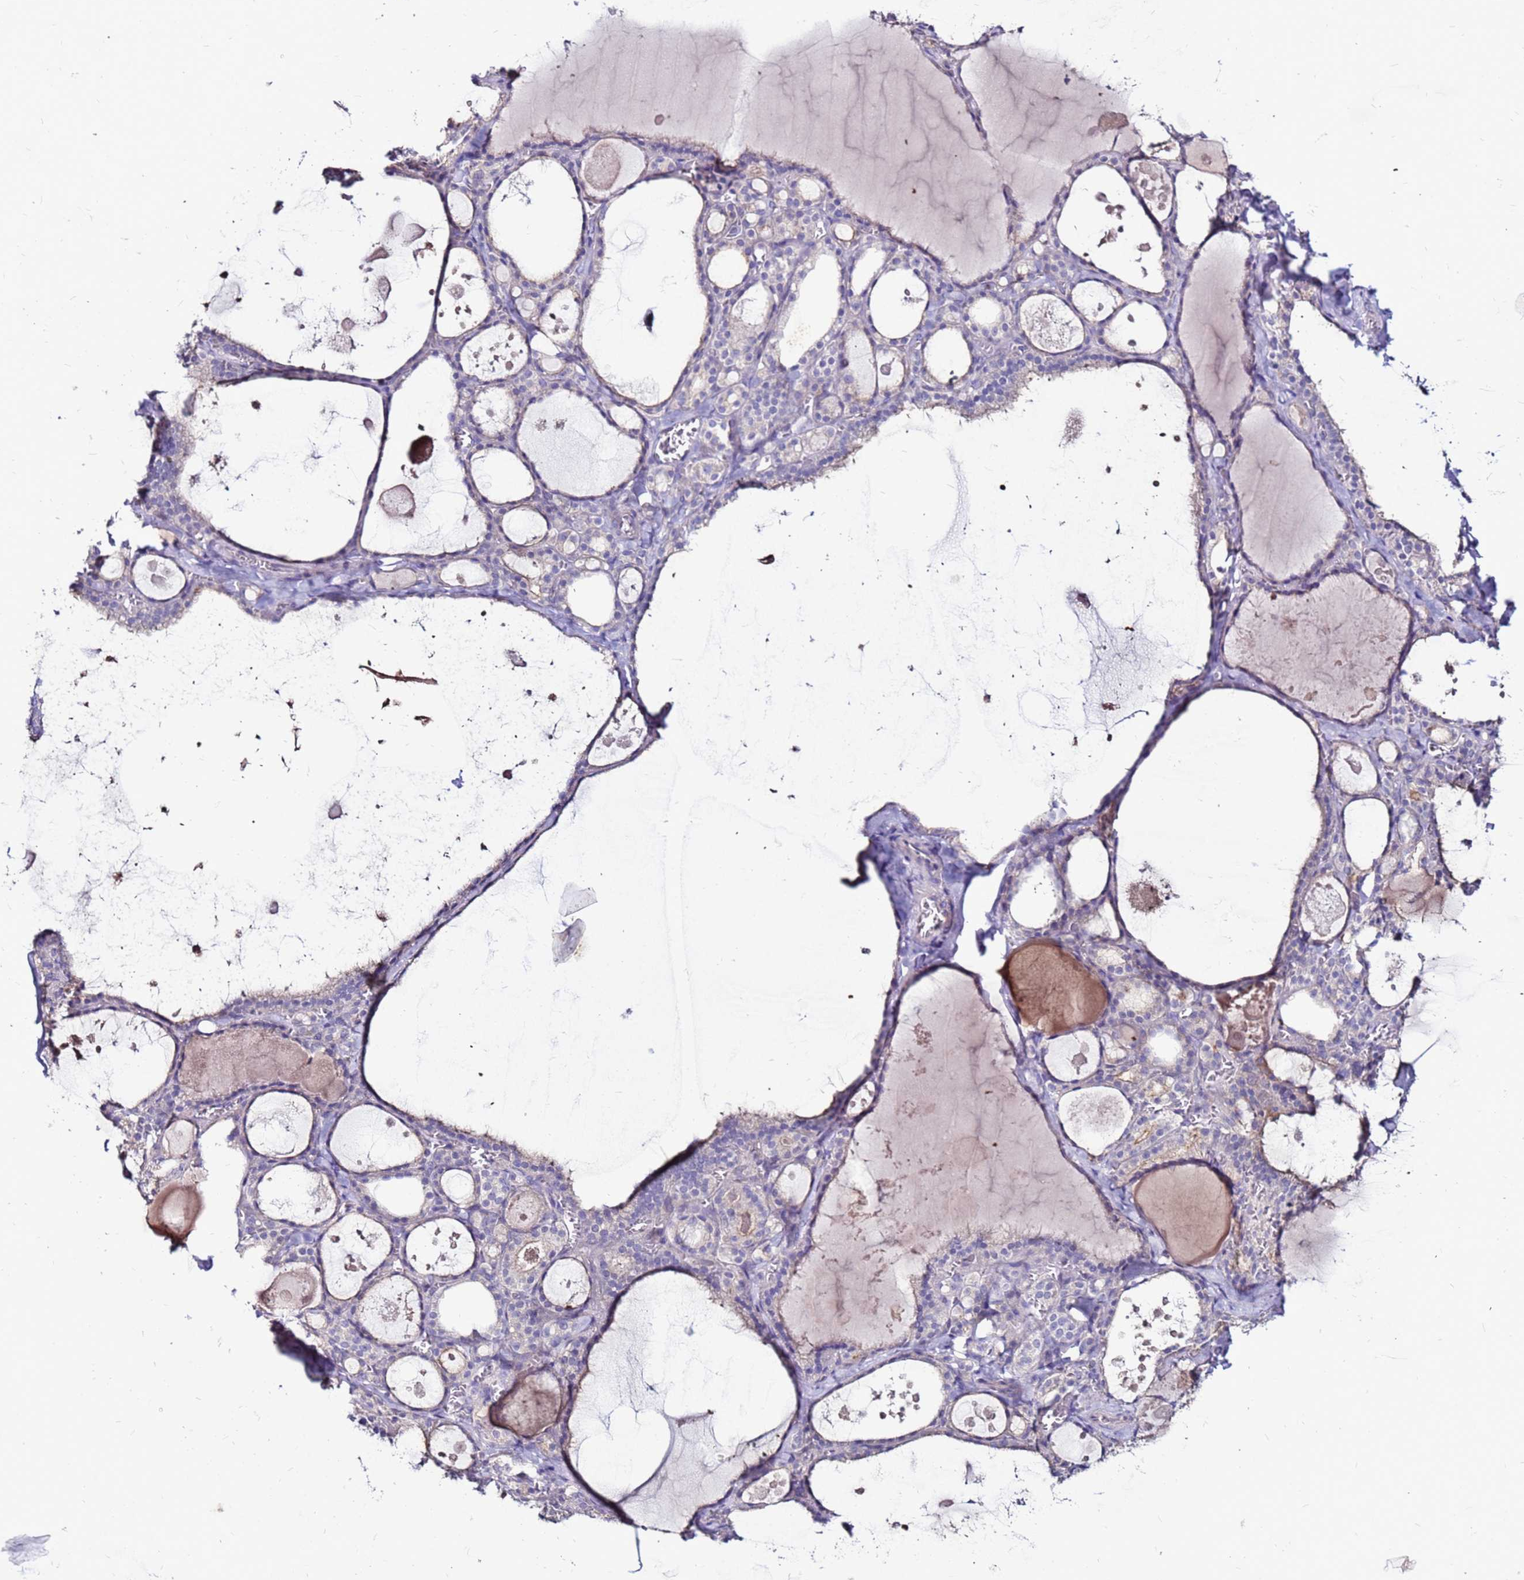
{"staining": {"intensity": "negative", "quantity": "none", "location": "none"}, "tissue": "thyroid gland", "cell_type": "Glandular cells", "image_type": "normal", "snomed": [{"axis": "morphology", "description": "Normal tissue, NOS"}, {"axis": "topography", "description": "Thyroid gland"}], "caption": "Protein analysis of benign thyroid gland displays no significant expression in glandular cells.", "gene": "SLC44A3", "patient": {"sex": "male", "age": 56}}